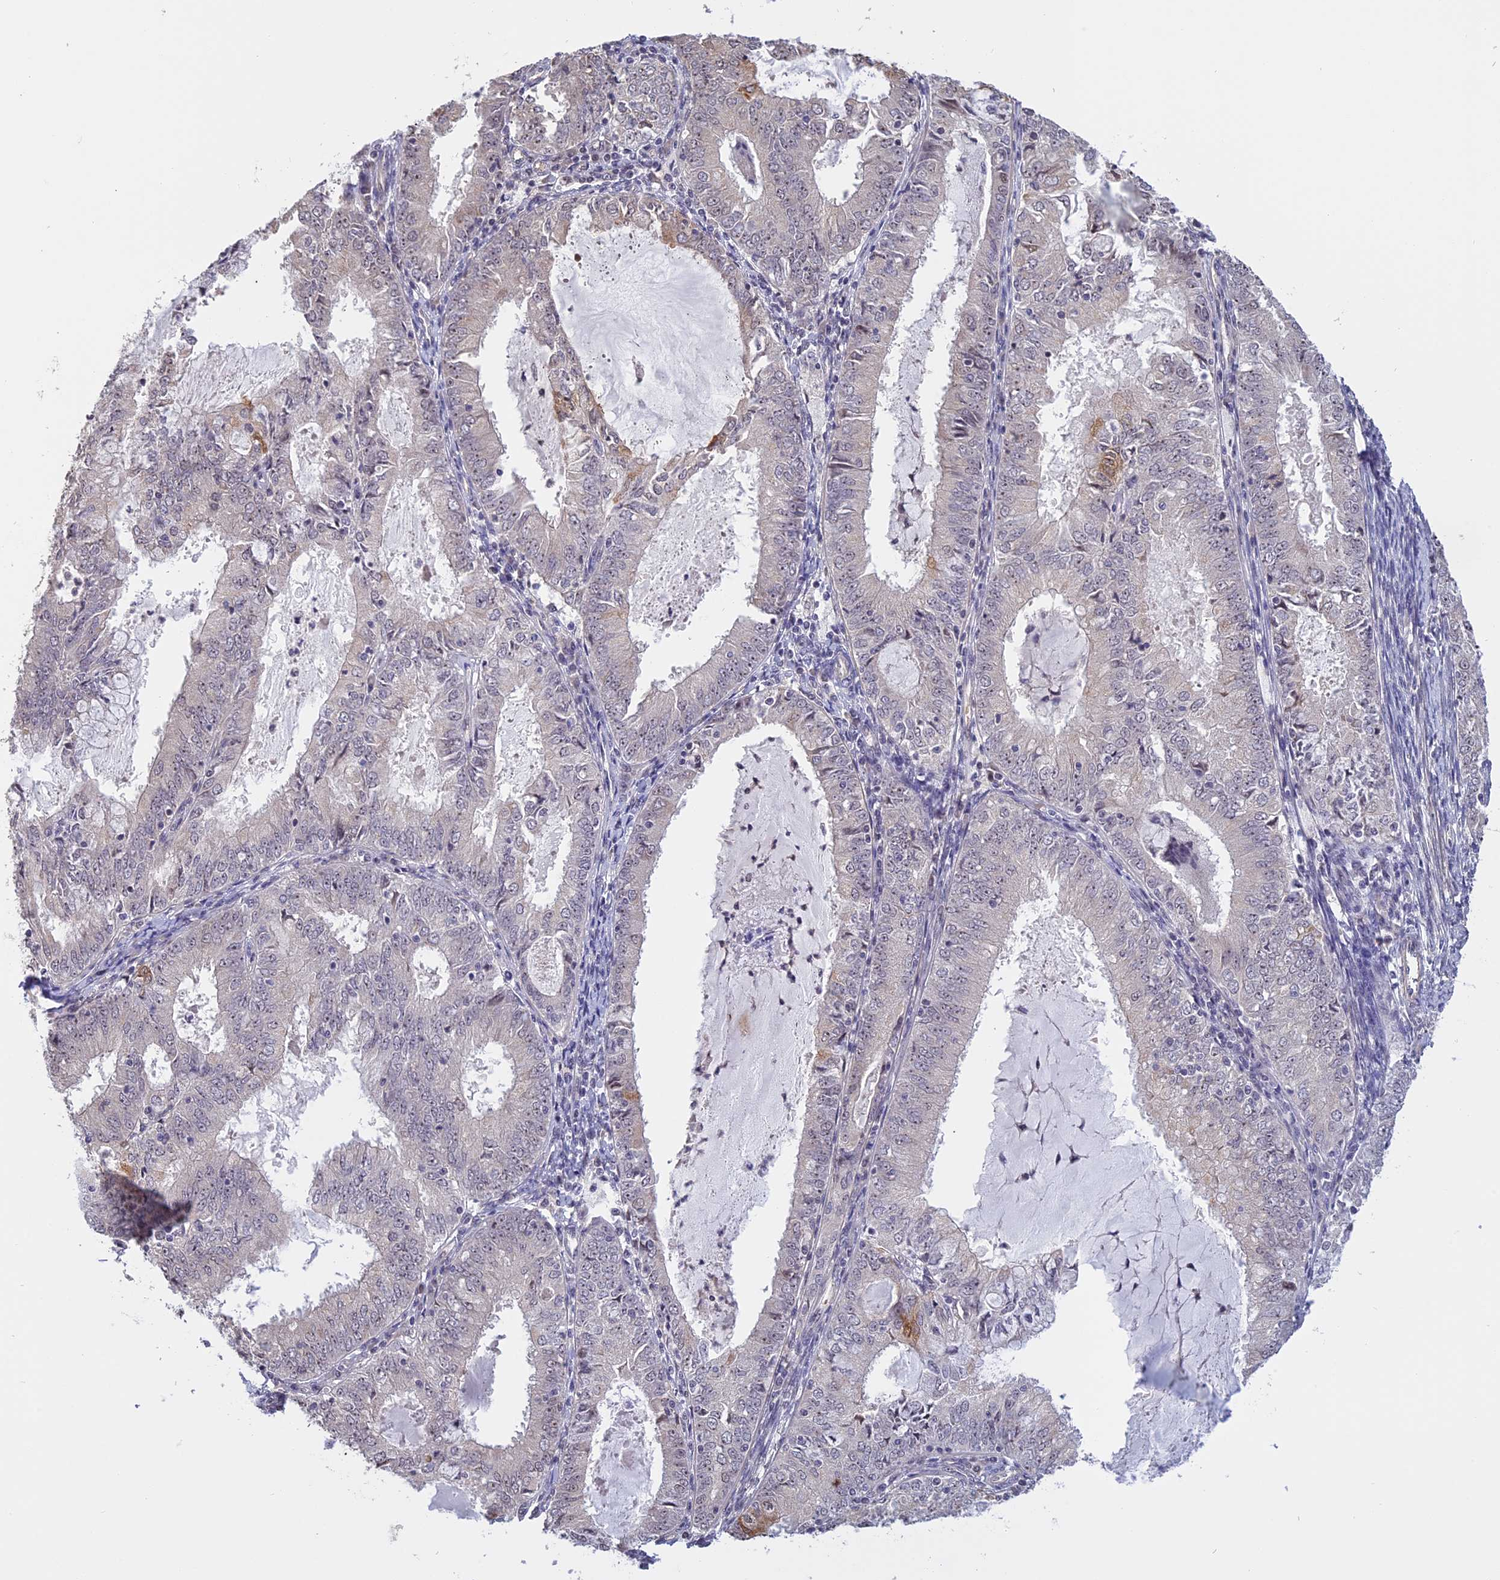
{"staining": {"intensity": "negative", "quantity": "none", "location": "none"}, "tissue": "endometrial cancer", "cell_type": "Tumor cells", "image_type": "cancer", "snomed": [{"axis": "morphology", "description": "Adenocarcinoma, NOS"}, {"axis": "topography", "description": "Endometrium"}], "caption": "Immunohistochemistry (IHC) image of neoplastic tissue: human adenocarcinoma (endometrial) stained with DAB (3,3'-diaminobenzidine) reveals no significant protein expression in tumor cells.", "gene": "MGA", "patient": {"sex": "female", "age": 57}}